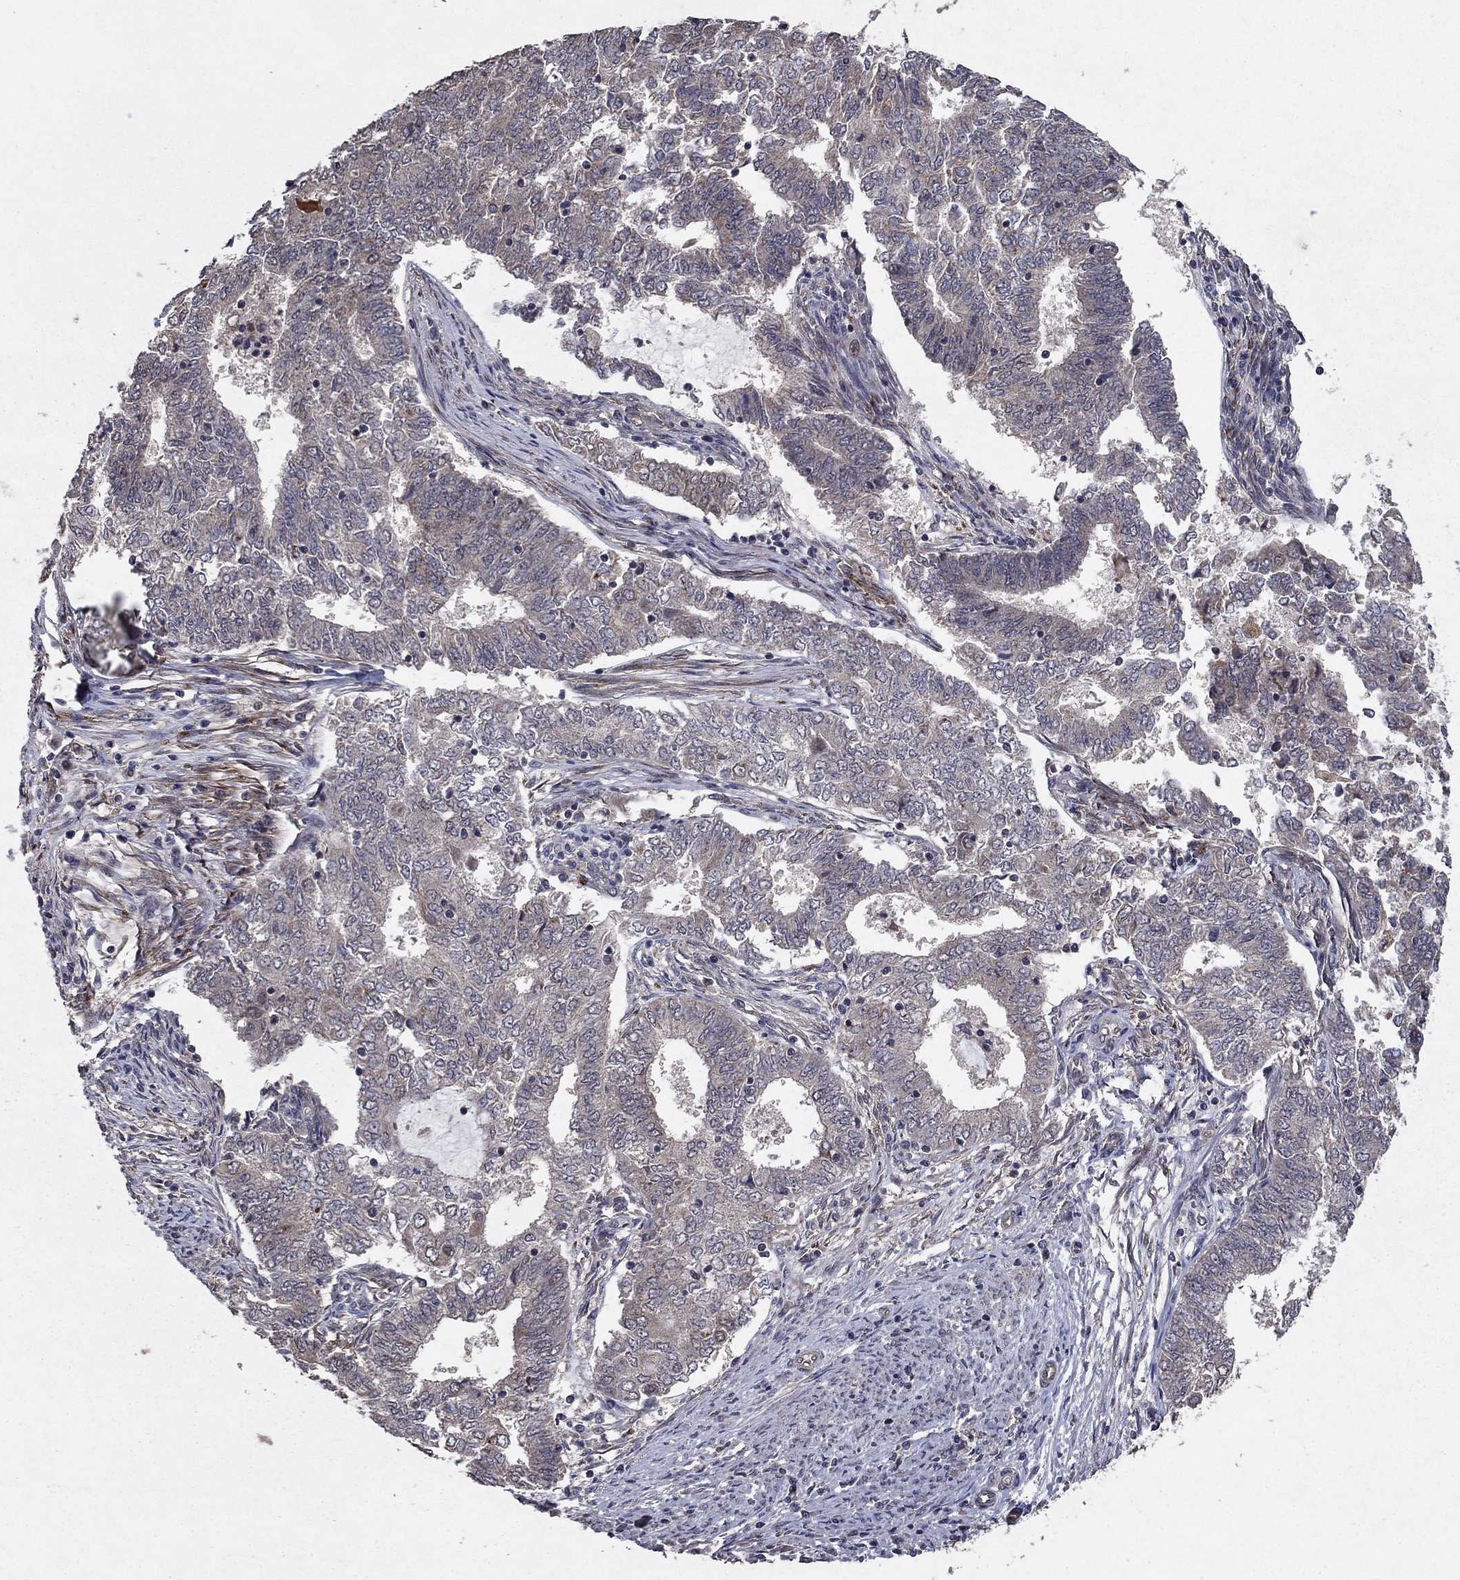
{"staining": {"intensity": "negative", "quantity": "none", "location": "none"}, "tissue": "endometrial cancer", "cell_type": "Tumor cells", "image_type": "cancer", "snomed": [{"axis": "morphology", "description": "Adenocarcinoma, NOS"}, {"axis": "topography", "description": "Endometrium"}], "caption": "An image of endometrial cancer stained for a protein shows no brown staining in tumor cells.", "gene": "DHRS1", "patient": {"sex": "female", "age": 62}}